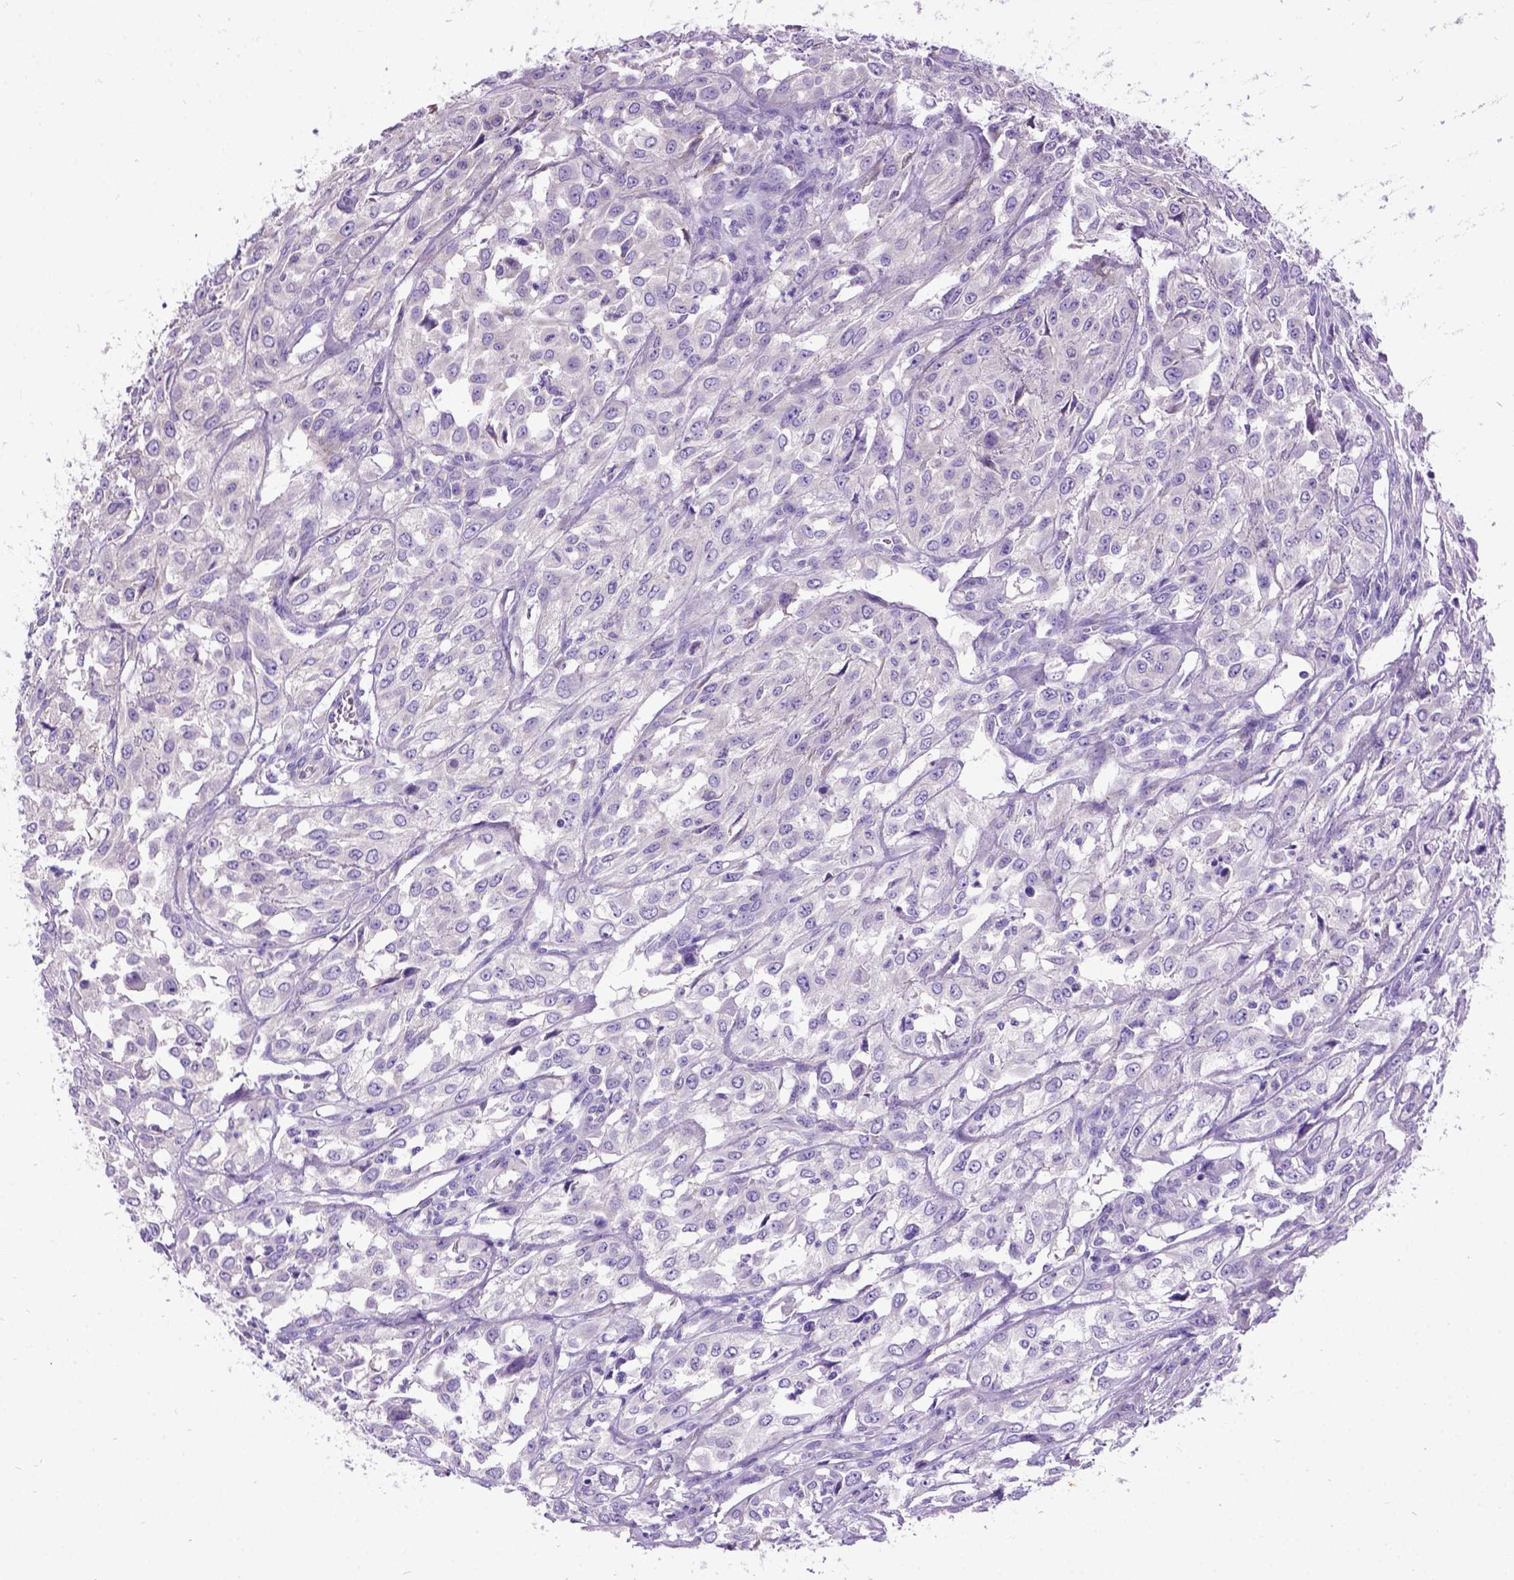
{"staining": {"intensity": "negative", "quantity": "none", "location": "none"}, "tissue": "urothelial cancer", "cell_type": "Tumor cells", "image_type": "cancer", "snomed": [{"axis": "morphology", "description": "Urothelial carcinoma, High grade"}, {"axis": "topography", "description": "Urinary bladder"}], "caption": "This photomicrograph is of urothelial cancer stained with IHC to label a protein in brown with the nuclei are counter-stained blue. There is no positivity in tumor cells.", "gene": "CFAP54", "patient": {"sex": "male", "age": 67}}